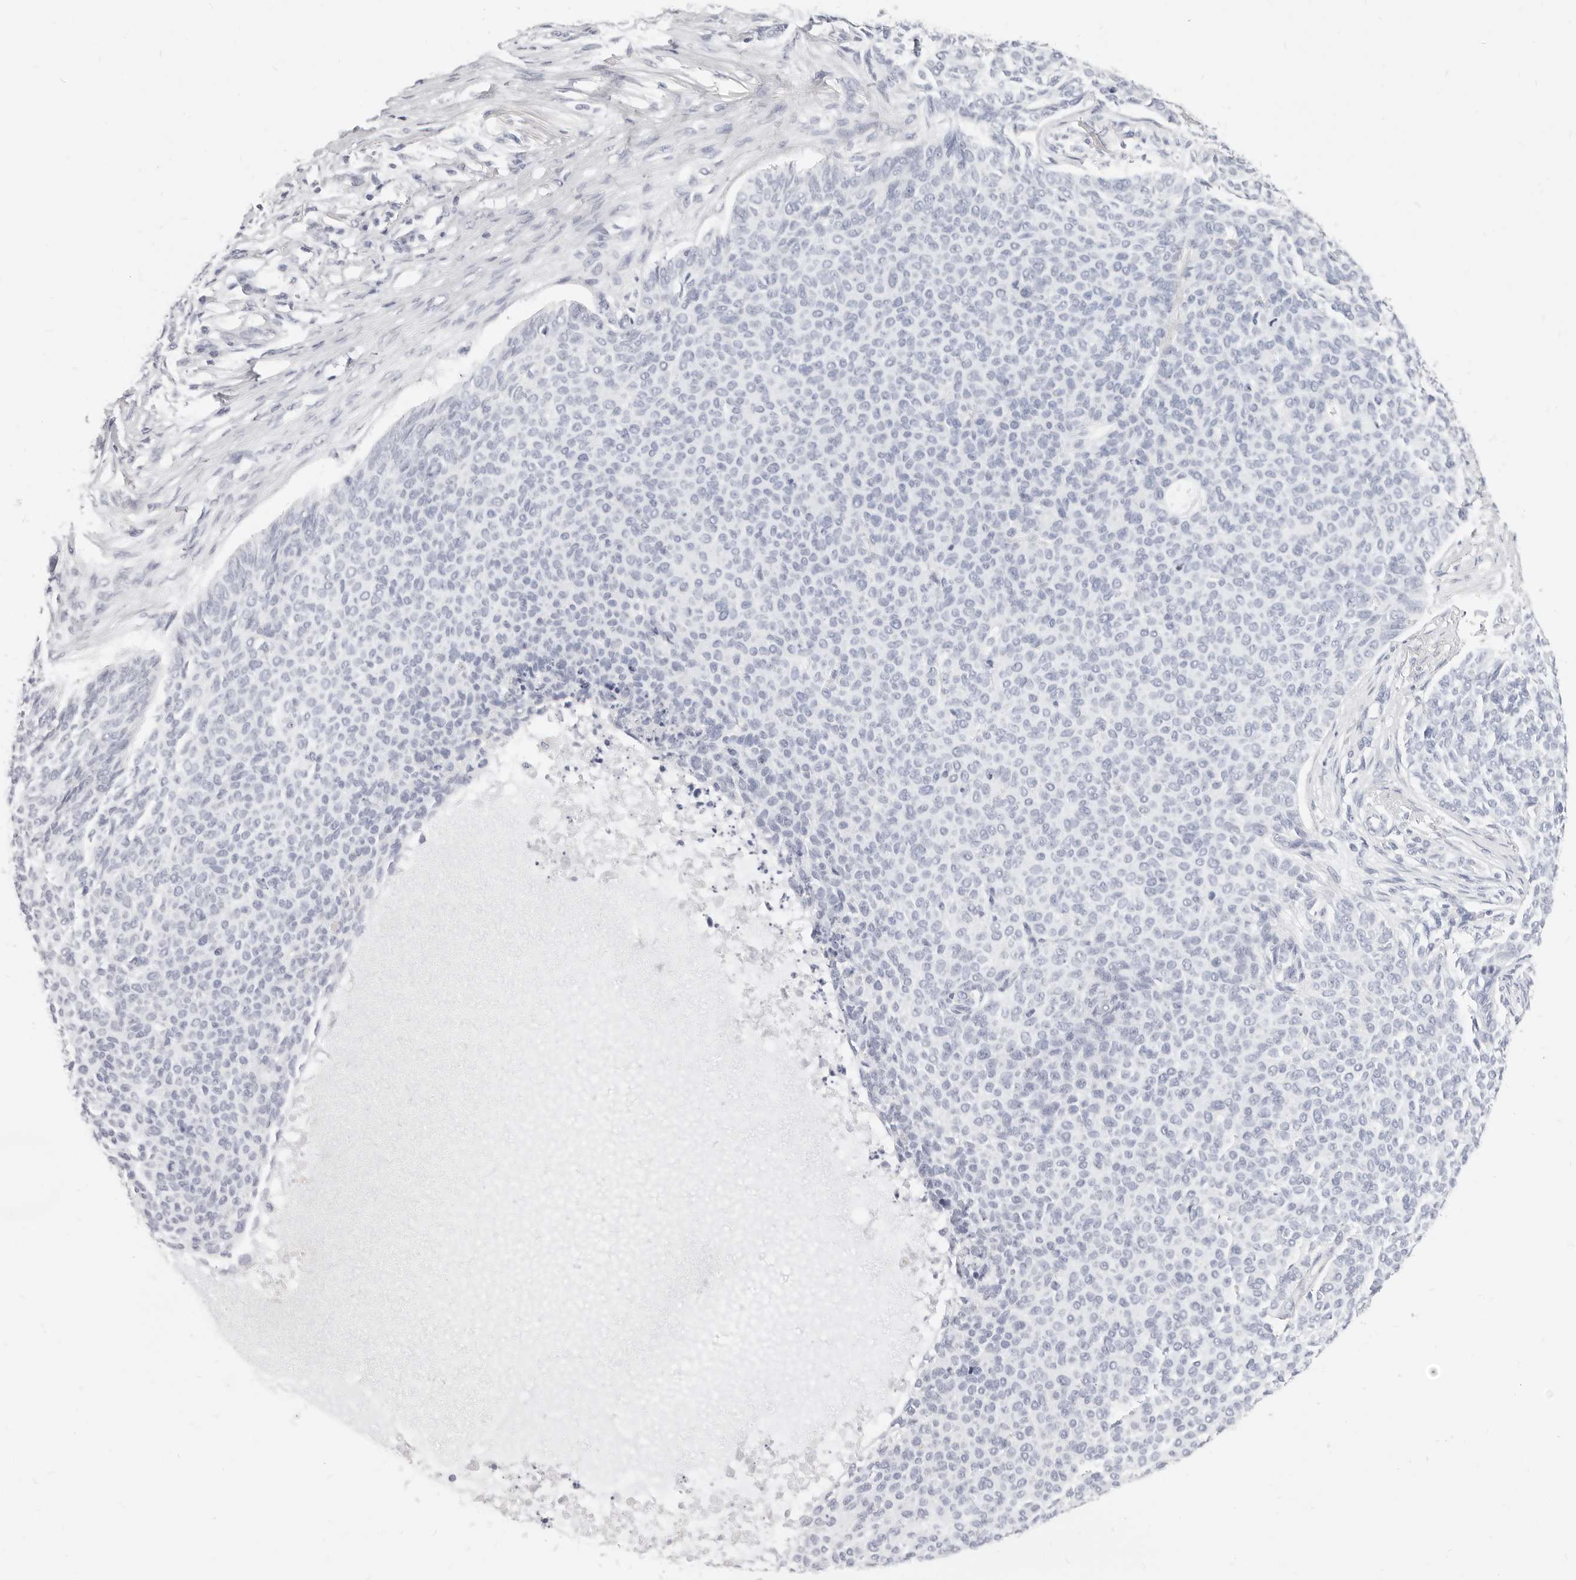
{"staining": {"intensity": "negative", "quantity": "none", "location": "none"}, "tissue": "skin cancer", "cell_type": "Tumor cells", "image_type": "cancer", "snomed": [{"axis": "morphology", "description": "Normal tissue, NOS"}, {"axis": "morphology", "description": "Basal cell carcinoma"}, {"axis": "topography", "description": "Skin"}], "caption": "An IHC image of skin cancer (basal cell carcinoma) is shown. There is no staining in tumor cells of skin cancer (basal cell carcinoma).", "gene": "CAMP", "patient": {"sex": "male", "age": 50}}